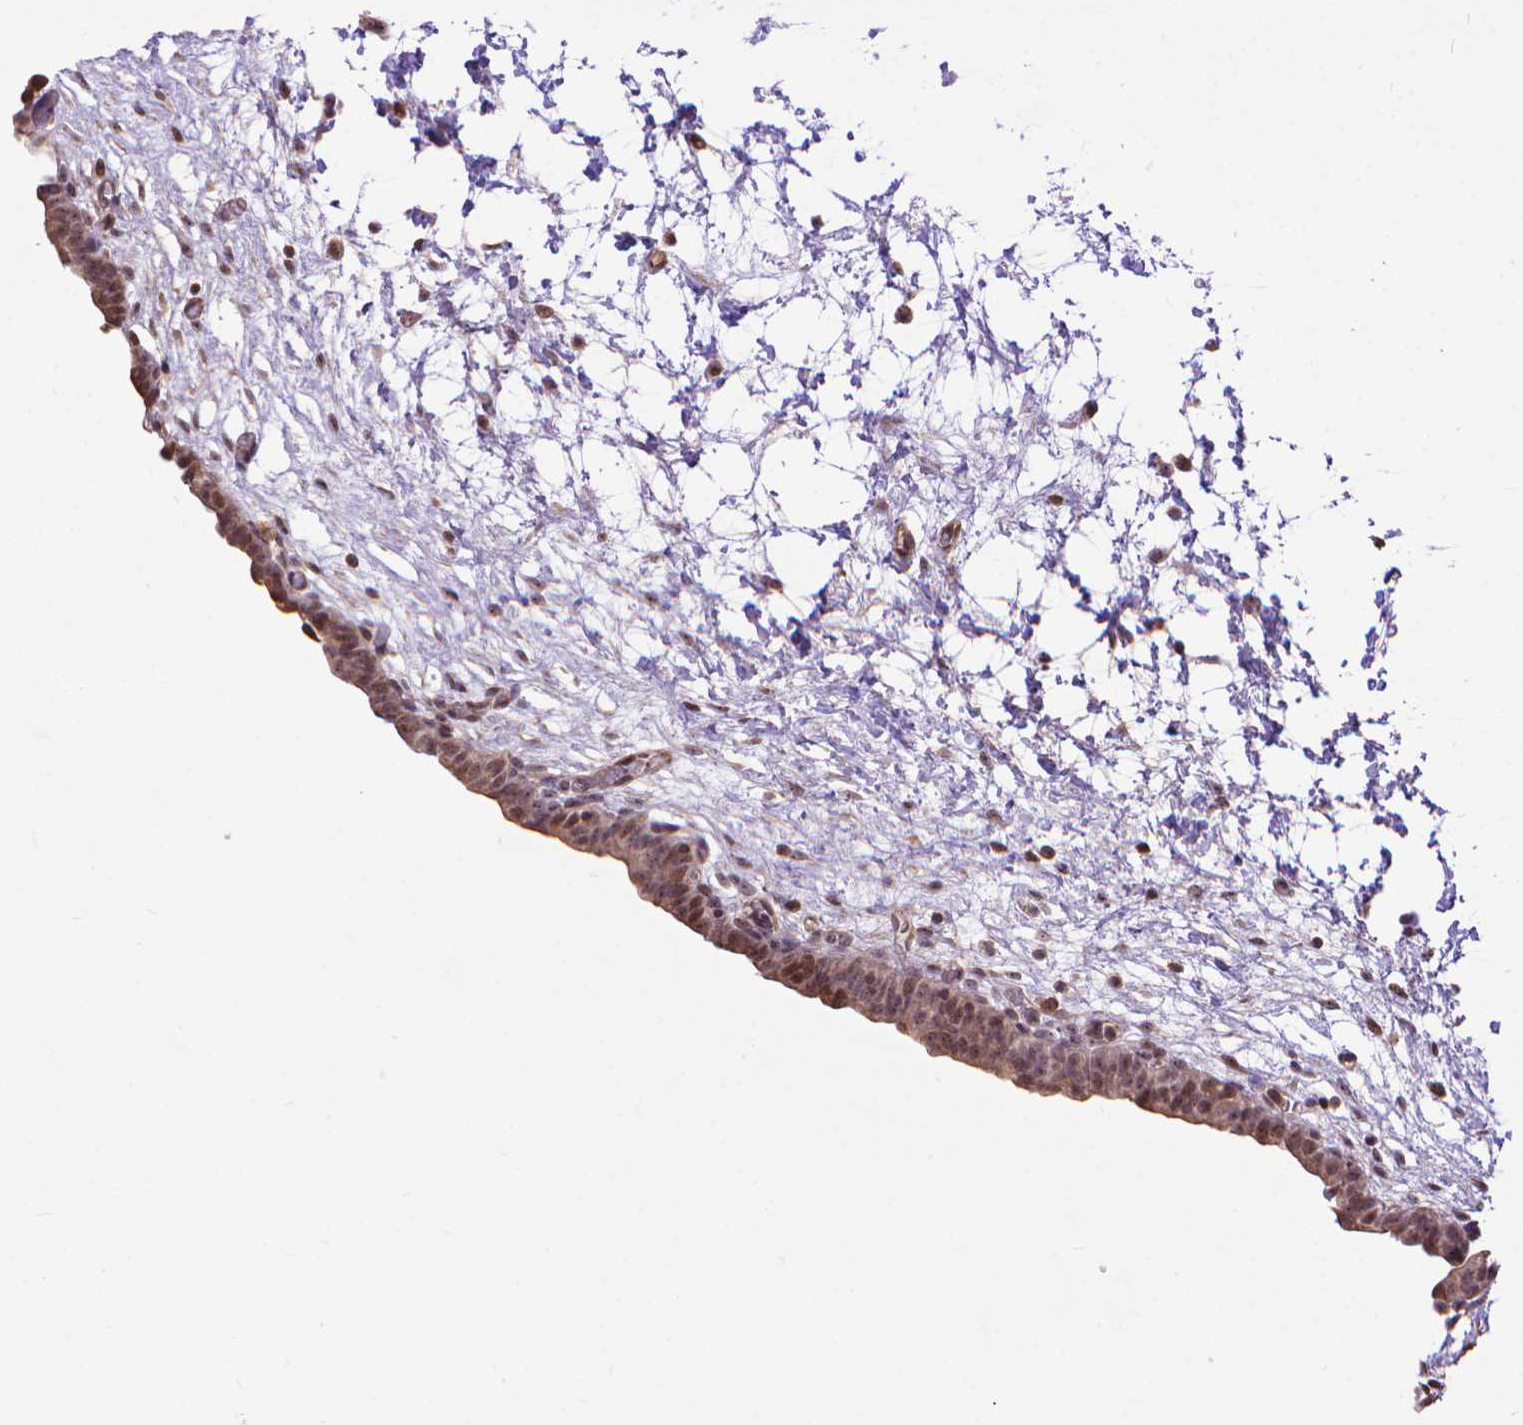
{"staining": {"intensity": "moderate", "quantity": "25%-75%", "location": "nuclear"}, "tissue": "urinary bladder", "cell_type": "Urothelial cells", "image_type": "normal", "snomed": [{"axis": "morphology", "description": "Normal tissue, NOS"}, {"axis": "topography", "description": "Urinary bladder"}], "caption": "Brown immunohistochemical staining in normal urinary bladder reveals moderate nuclear positivity in approximately 25%-75% of urothelial cells.", "gene": "TMEM135", "patient": {"sex": "male", "age": 69}}